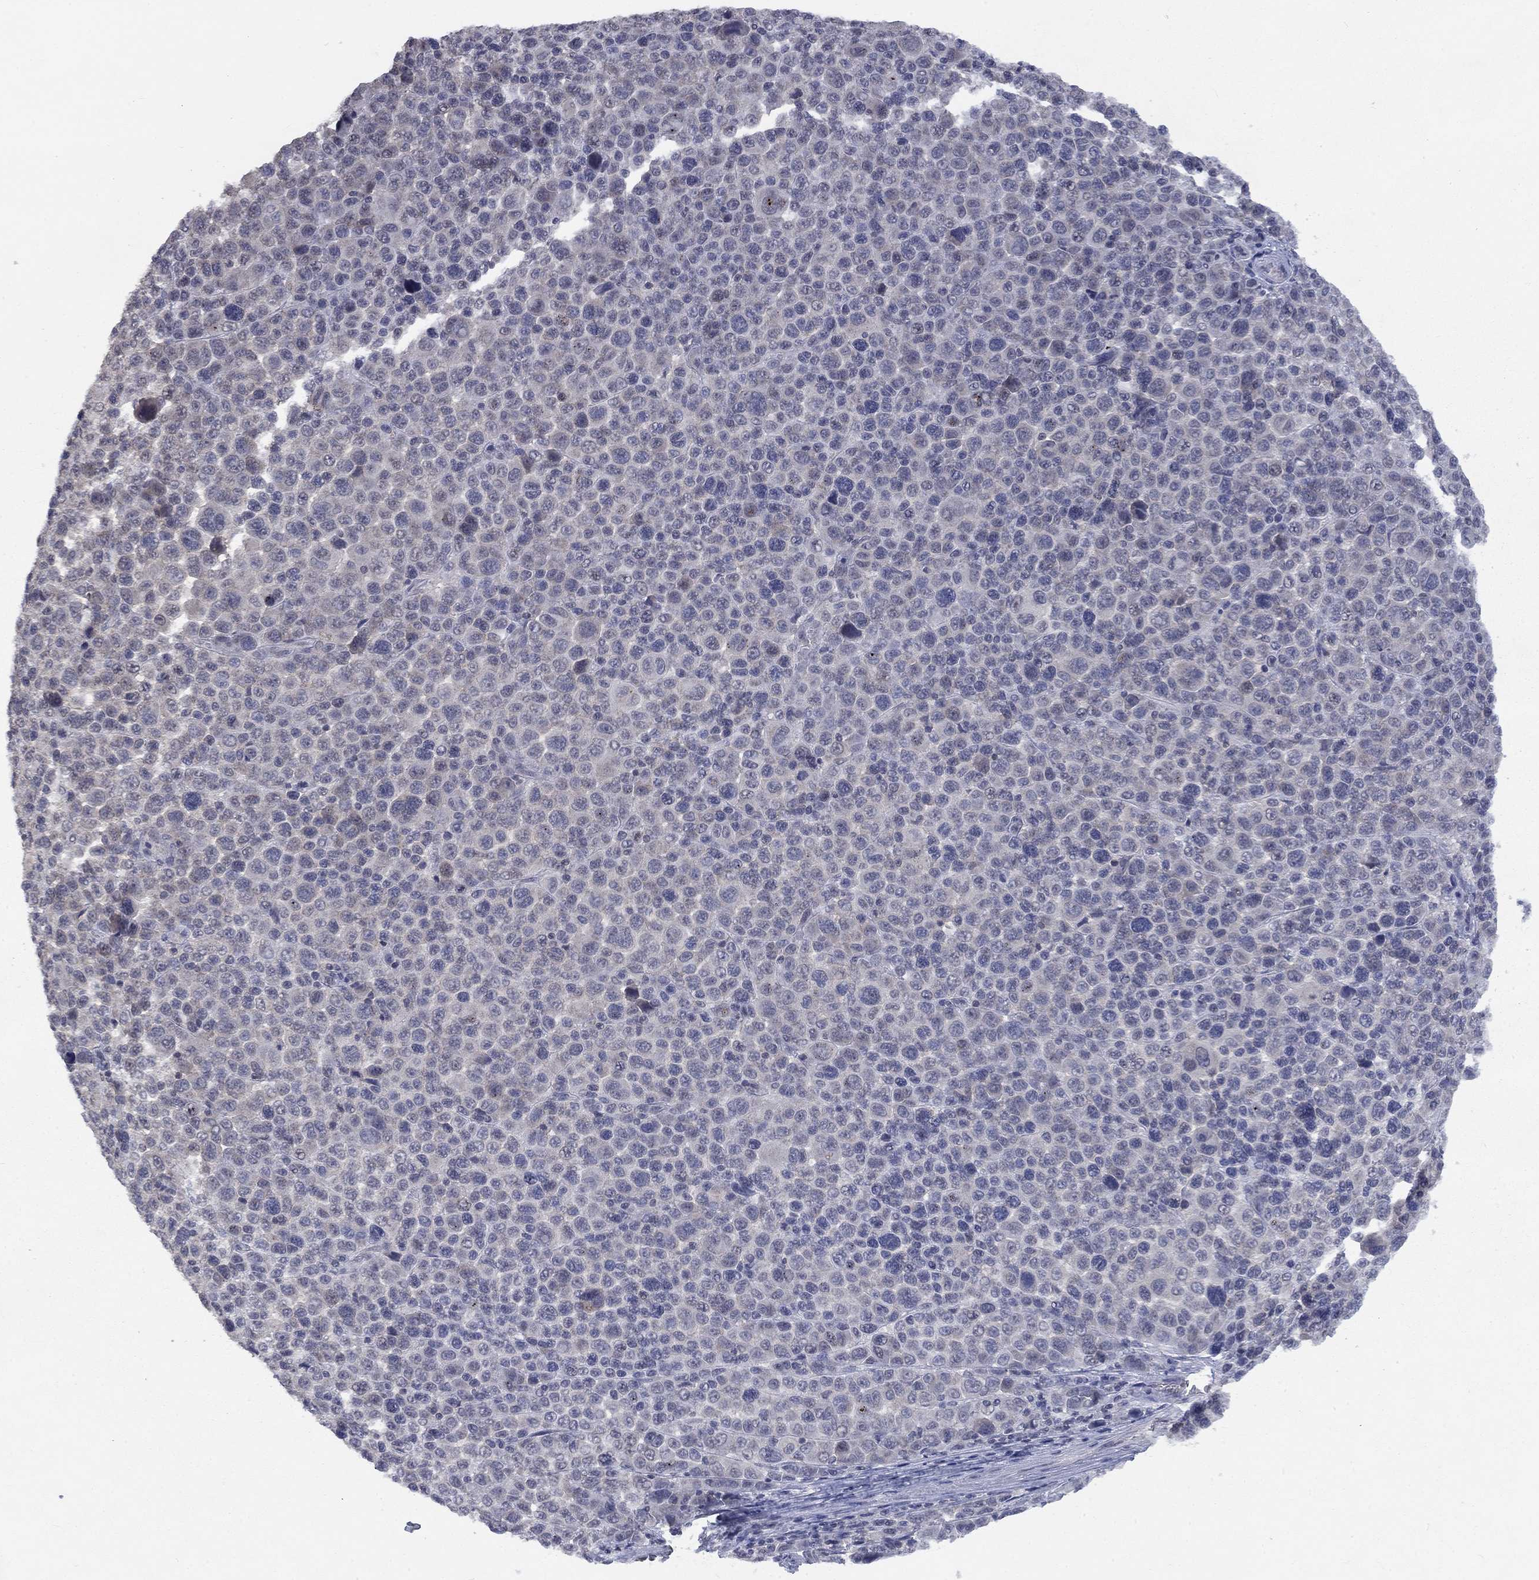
{"staining": {"intensity": "negative", "quantity": "none", "location": "none"}, "tissue": "melanoma", "cell_type": "Tumor cells", "image_type": "cancer", "snomed": [{"axis": "morphology", "description": "Malignant melanoma, NOS"}, {"axis": "topography", "description": "Skin"}], "caption": "Tumor cells are negative for brown protein staining in melanoma.", "gene": "SPATA33", "patient": {"sex": "female", "age": 57}}